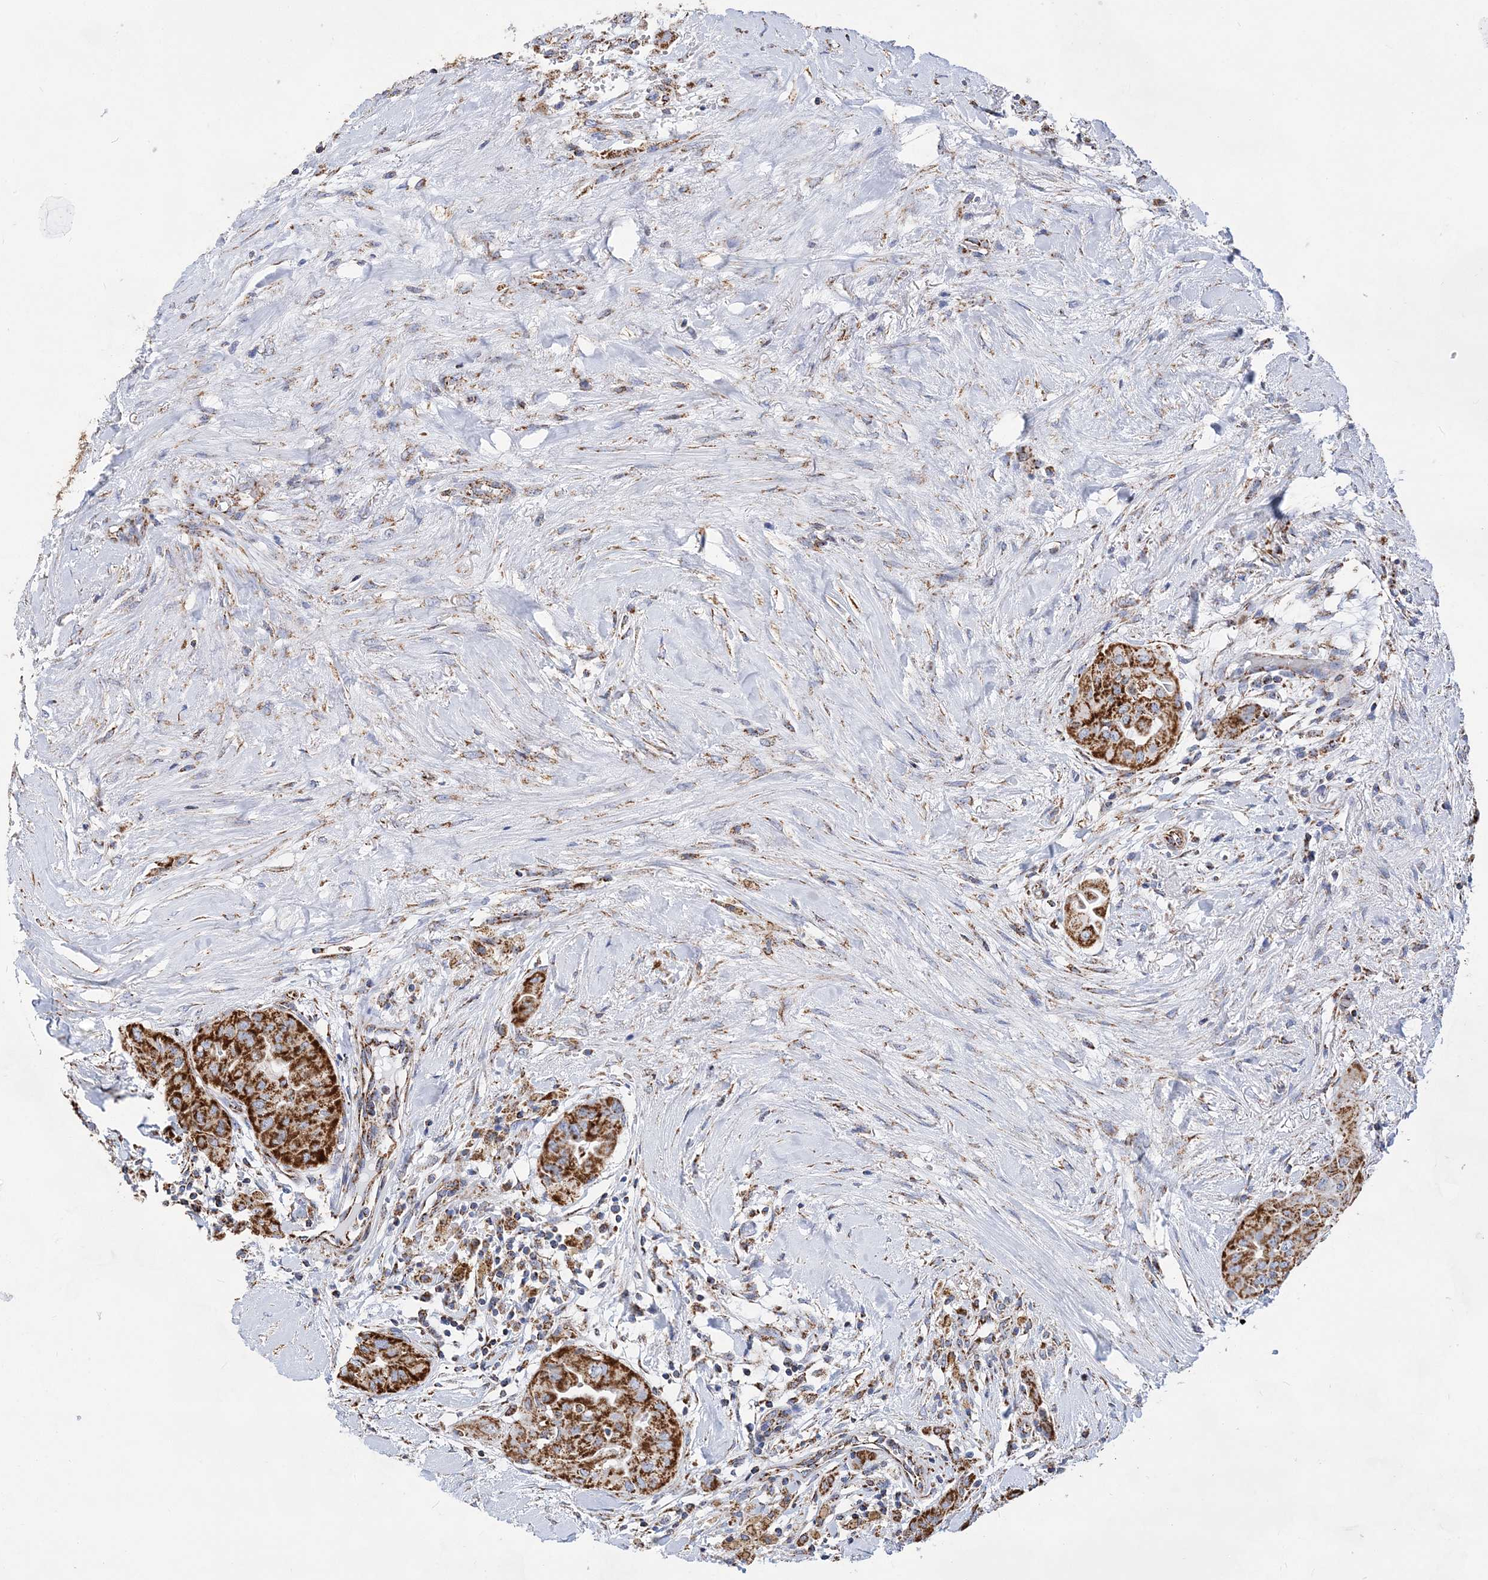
{"staining": {"intensity": "strong", "quantity": ">75%", "location": "cytoplasmic/membranous"}, "tissue": "thyroid cancer", "cell_type": "Tumor cells", "image_type": "cancer", "snomed": [{"axis": "morphology", "description": "Papillary adenocarcinoma, NOS"}, {"axis": "topography", "description": "Thyroid gland"}], "caption": "Immunohistochemistry (IHC) (DAB) staining of human papillary adenocarcinoma (thyroid) shows strong cytoplasmic/membranous protein positivity in approximately >75% of tumor cells. The staining was performed using DAB to visualize the protein expression in brown, while the nuclei were stained in blue with hematoxylin (Magnification: 20x).", "gene": "ACOT9", "patient": {"sex": "female", "age": 59}}